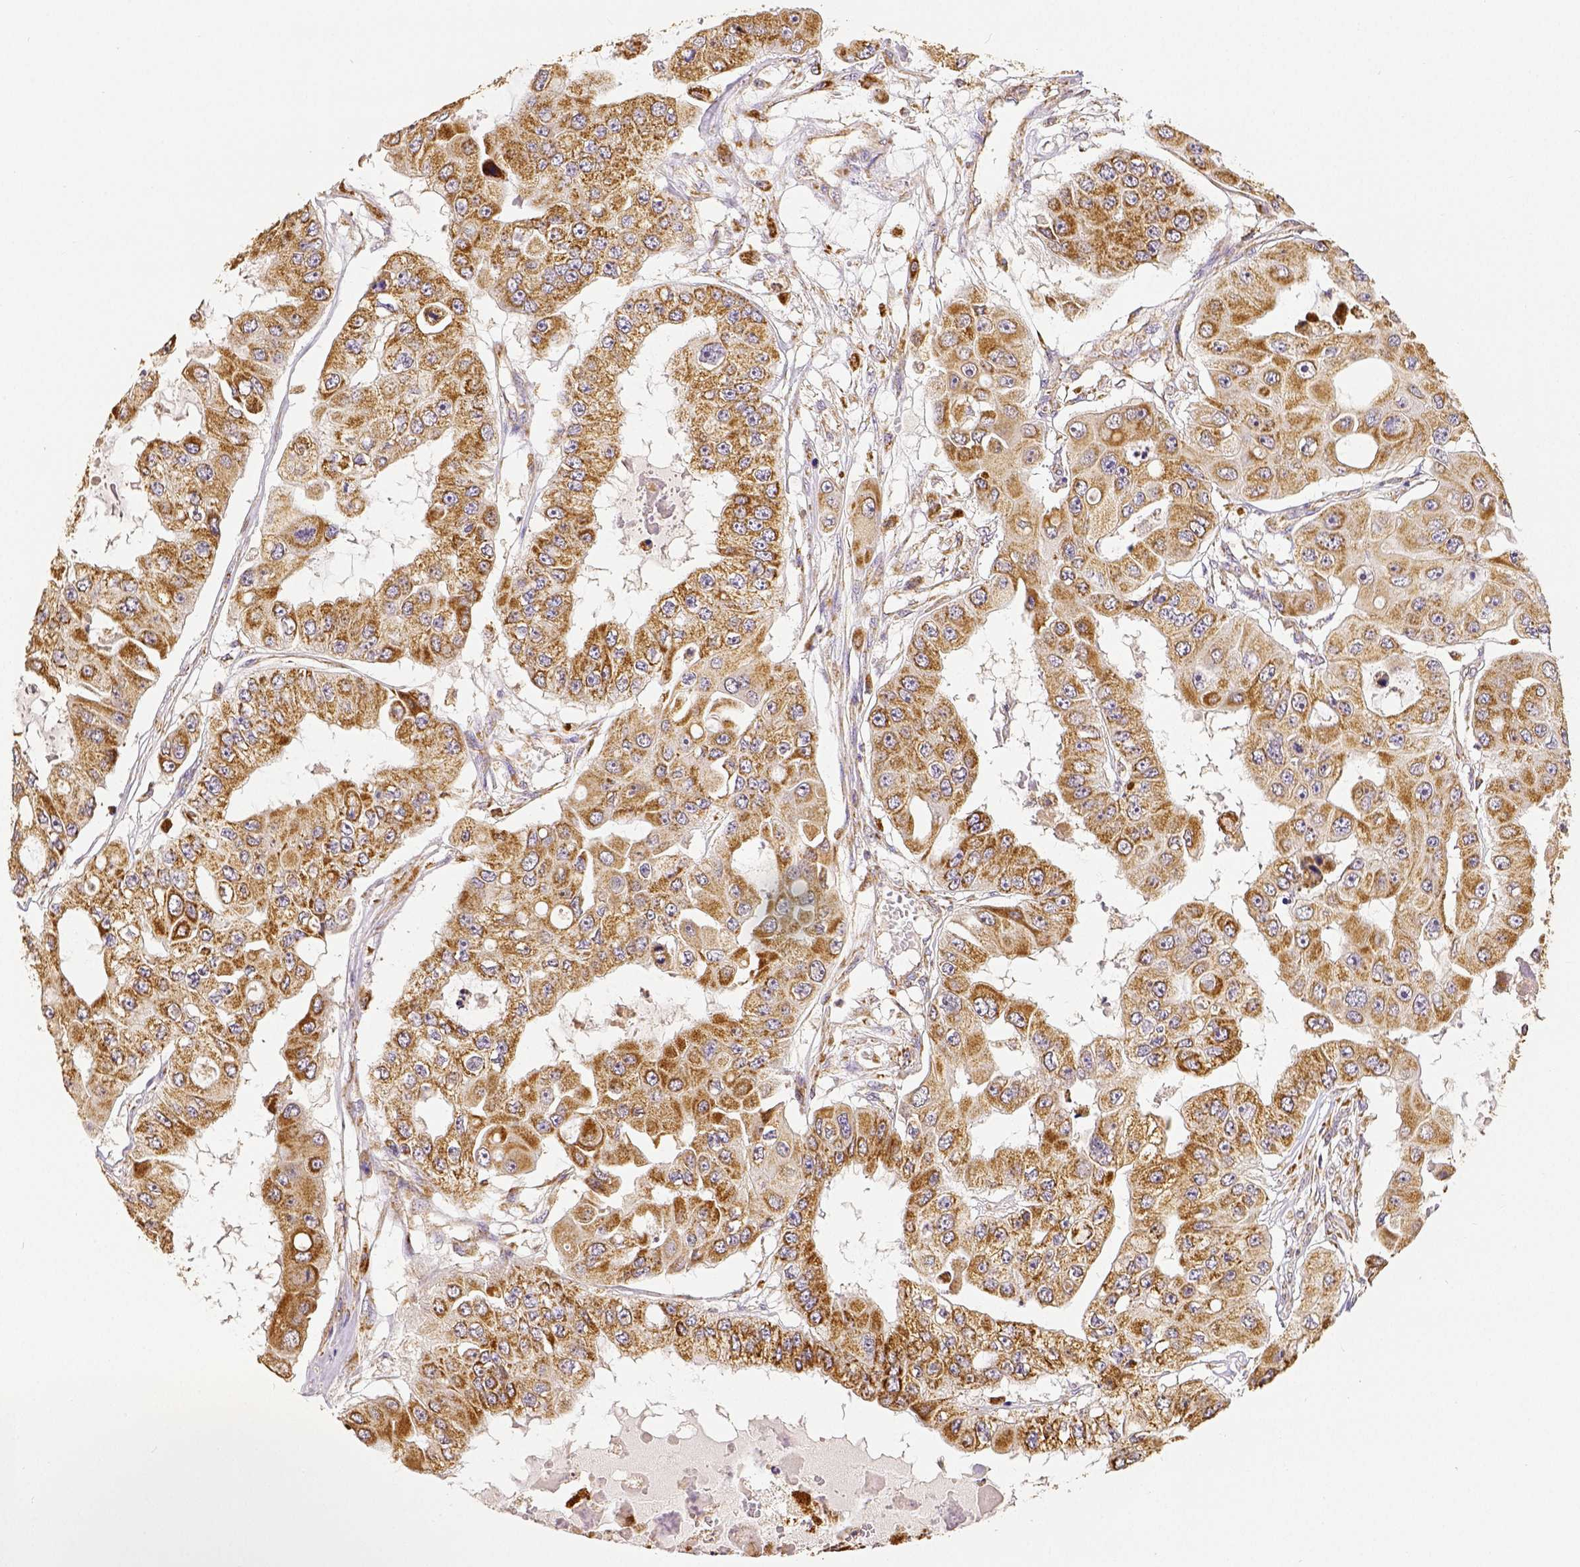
{"staining": {"intensity": "moderate", "quantity": ">75%", "location": "cytoplasmic/membranous"}, "tissue": "ovarian cancer", "cell_type": "Tumor cells", "image_type": "cancer", "snomed": [{"axis": "morphology", "description": "Cystadenocarcinoma, serous, NOS"}, {"axis": "topography", "description": "Ovary"}], "caption": "IHC photomicrograph of serous cystadenocarcinoma (ovarian) stained for a protein (brown), which exhibits medium levels of moderate cytoplasmic/membranous expression in approximately >75% of tumor cells.", "gene": "SDHB", "patient": {"sex": "female", "age": 56}}